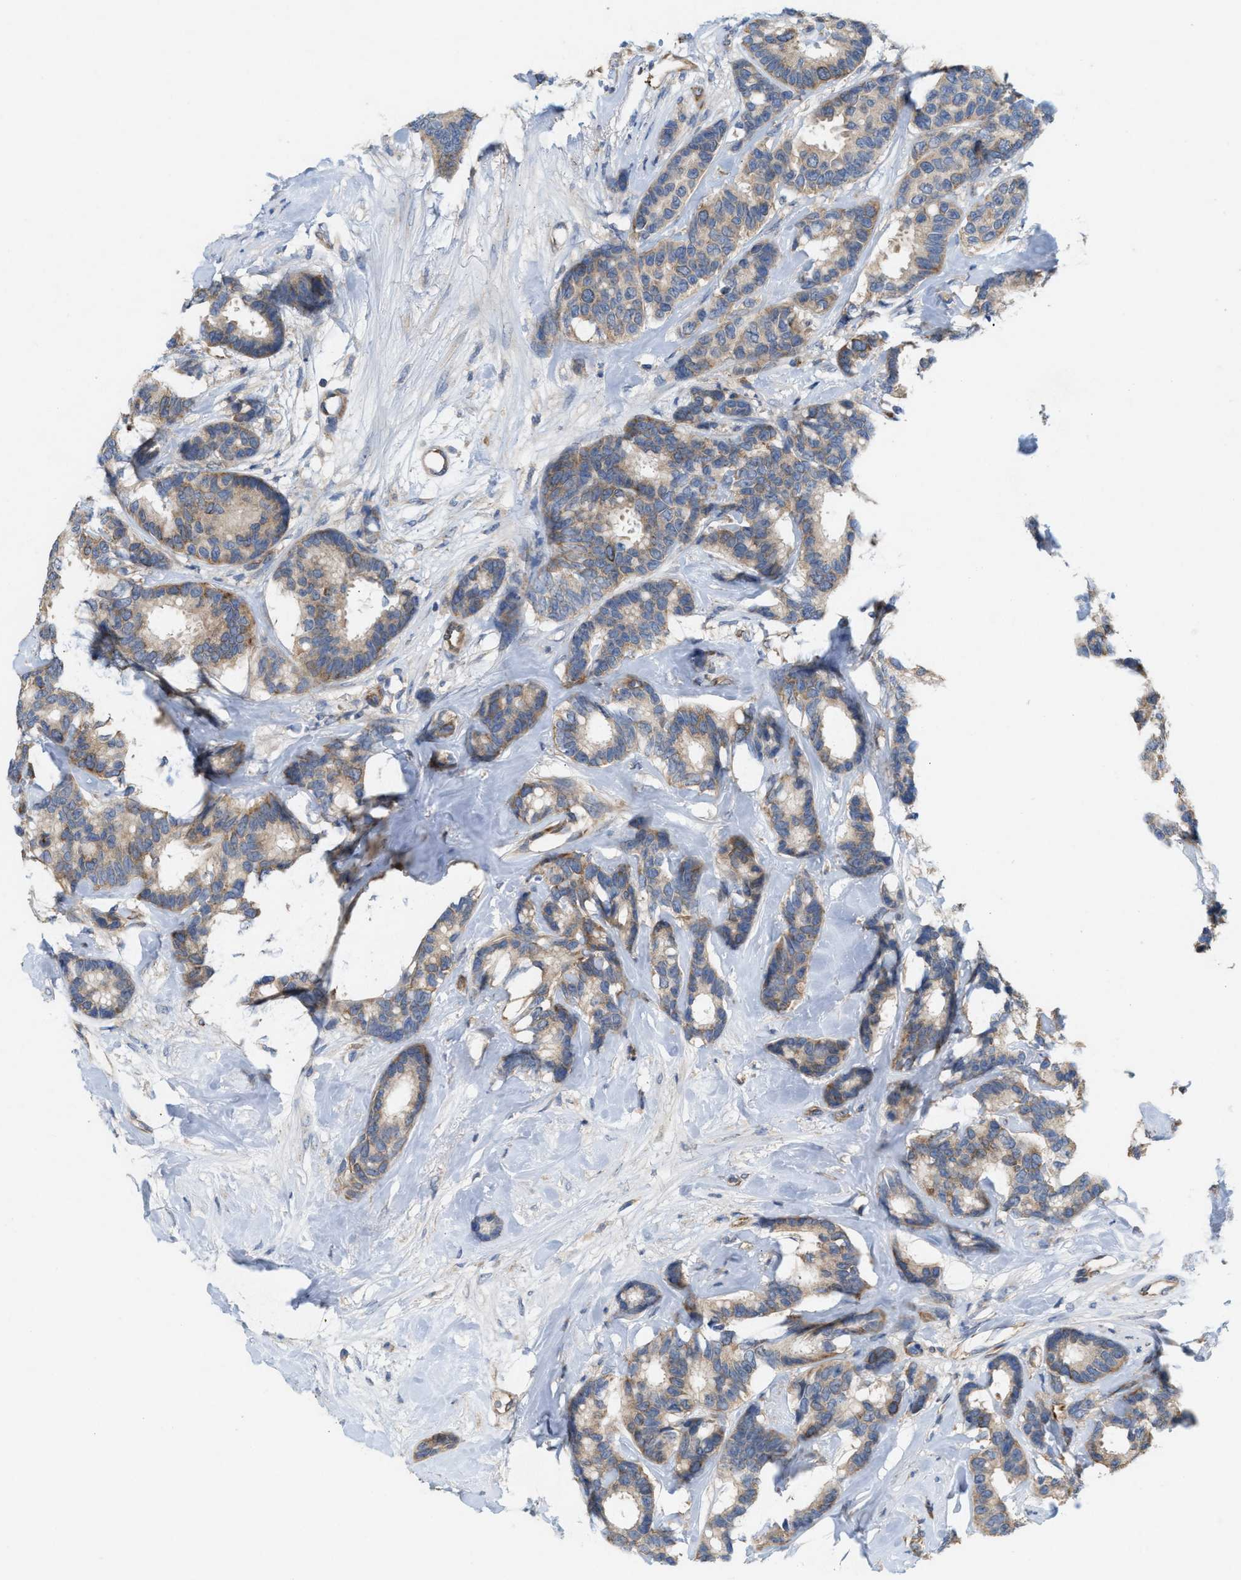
{"staining": {"intensity": "moderate", "quantity": ">75%", "location": "cytoplasmic/membranous"}, "tissue": "breast cancer", "cell_type": "Tumor cells", "image_type": "cancer", "snomed": [{"axis": "morphology", "description": "Duct carcinoma"}, {"axis": "topography", "description": "Breast"}], "caption": "A brown stain labels moderate cytoplasmic/membranous positivity of a protein in breast cancer tumor cells.", "gene": "UBAP2", "patient": {"sex": "female", "age": 87}}